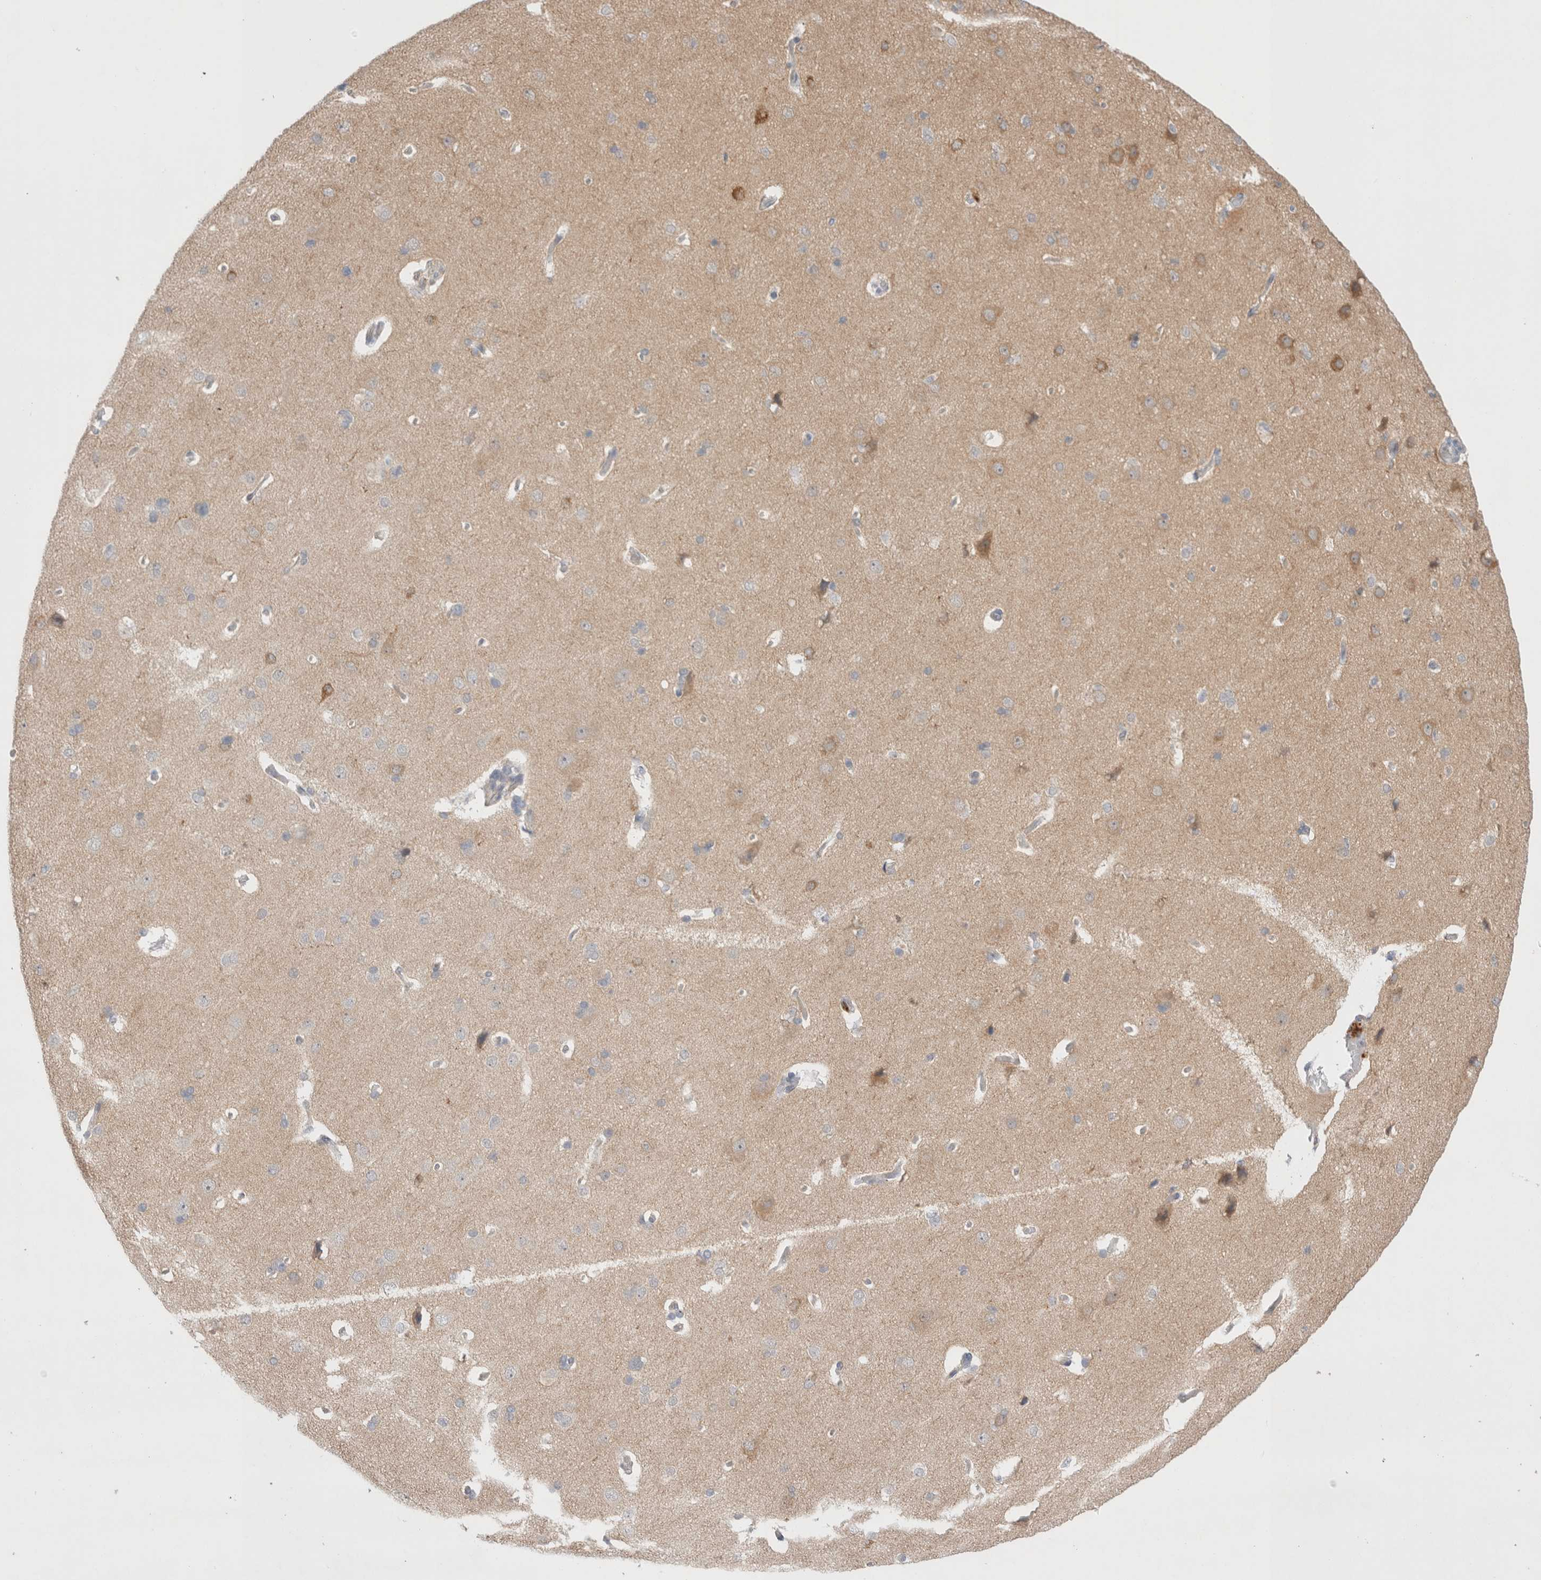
{"staining": {"intensity": "negative", "quantity": "none", "location": "none"}, "tissue": "cerebral cortex", "cell_type": "Endothelial cells", "image_type": "normal", "snomed": [{"axis": "morphology", "description": "Normal tissue, NOS"}, {"axis": "topography", "description": "Cerebral cortex"}], "caption": "The immunohistochemistry (IHC) micrograph has no significant positivity in endothelial cells of cerebral cortex.", "gene": "BICD2", "patient": {"sex": "male", "age": 62}}